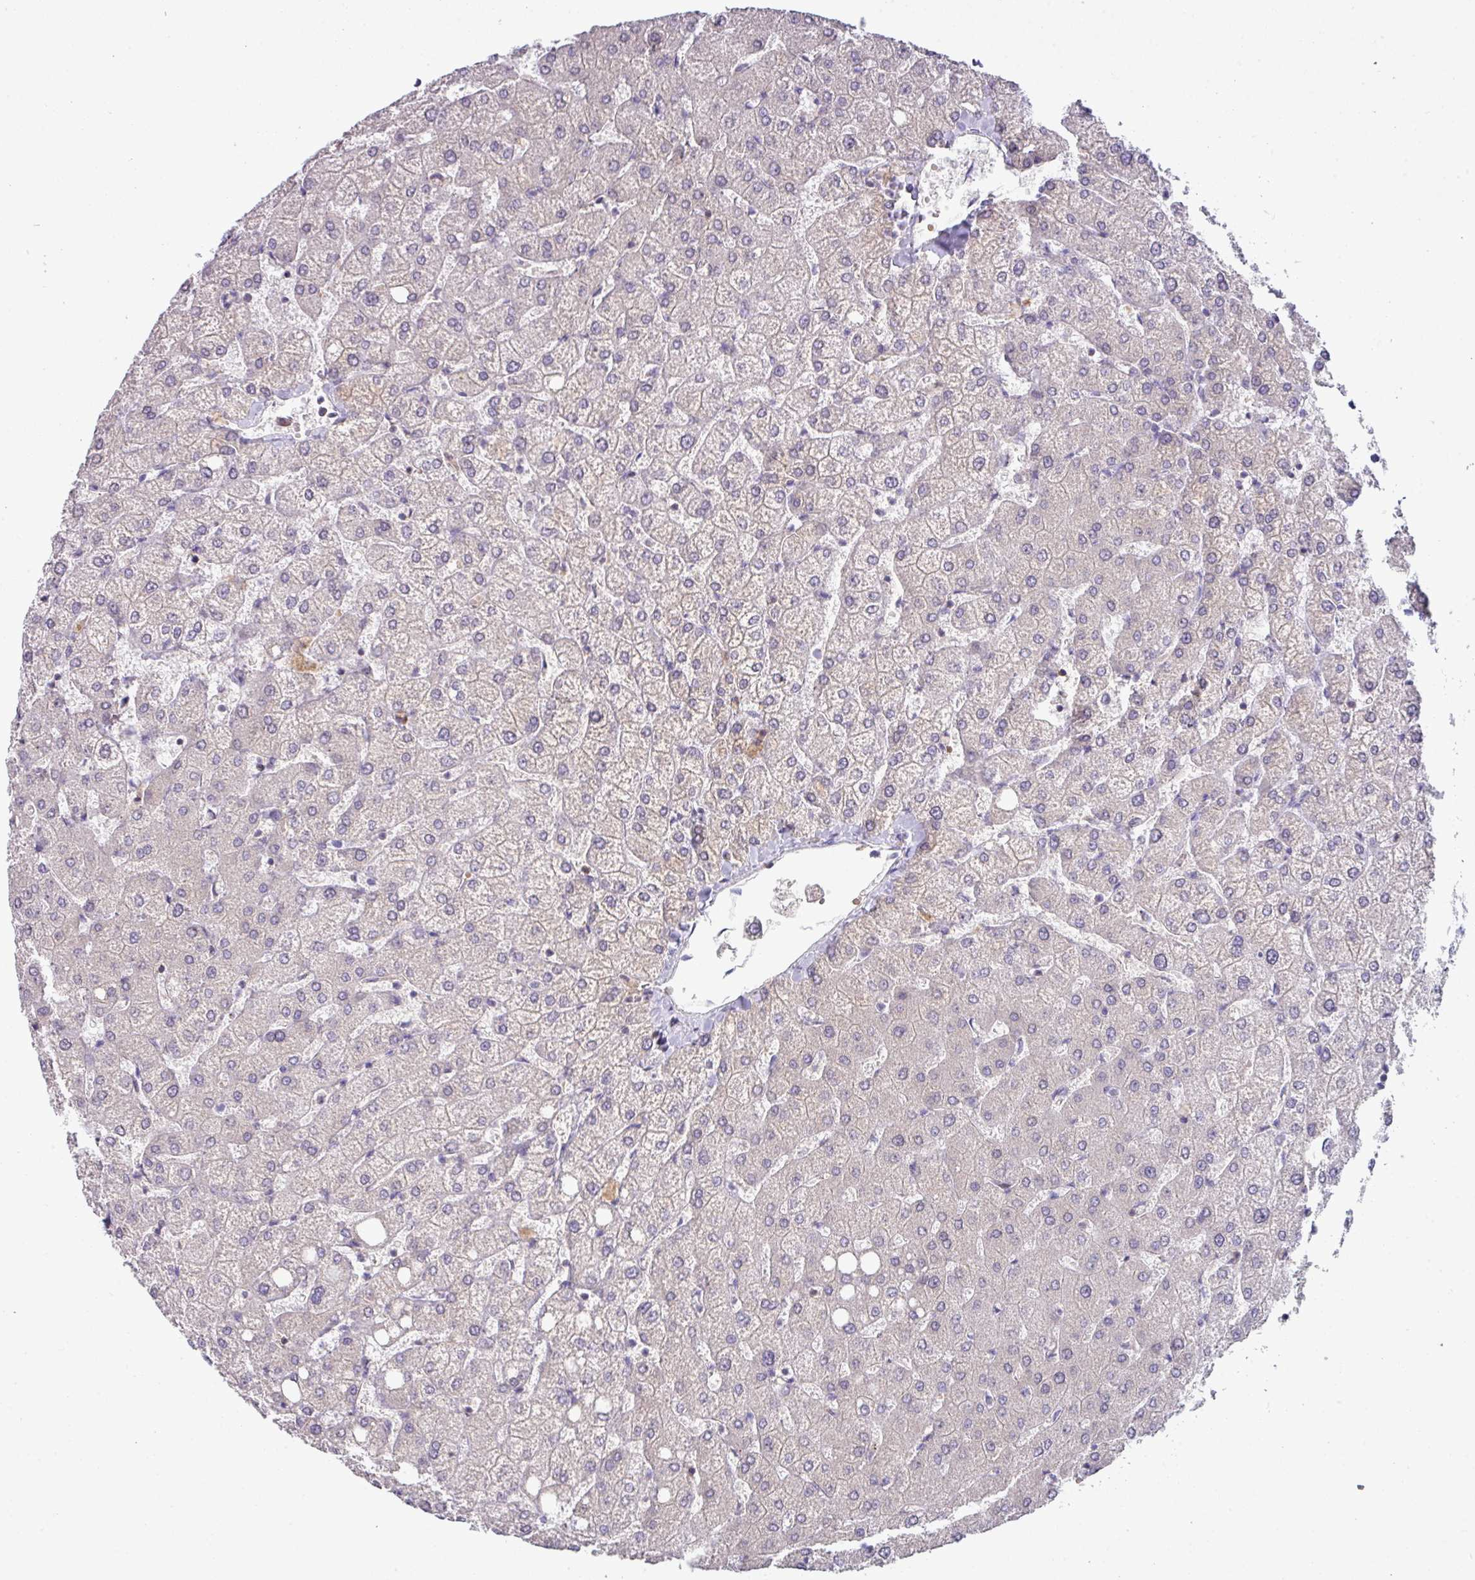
{"staining": {"intensity": "negative", "quantity": "none", "location": "none"}, "tissue": "liver", "cell_type": "Cholangiocytes", "image_type": "normal", "snomed": [{"axis": "morphology", "description": "Normal tissue, NOS"}, {"axis": "topography", "description": "Liver"}], "caption": "The image reveals no significant positivity in cholangiocytes of liver.", "gene": "SLAMF6", "patient": {"sex": "female", "age": 54}}